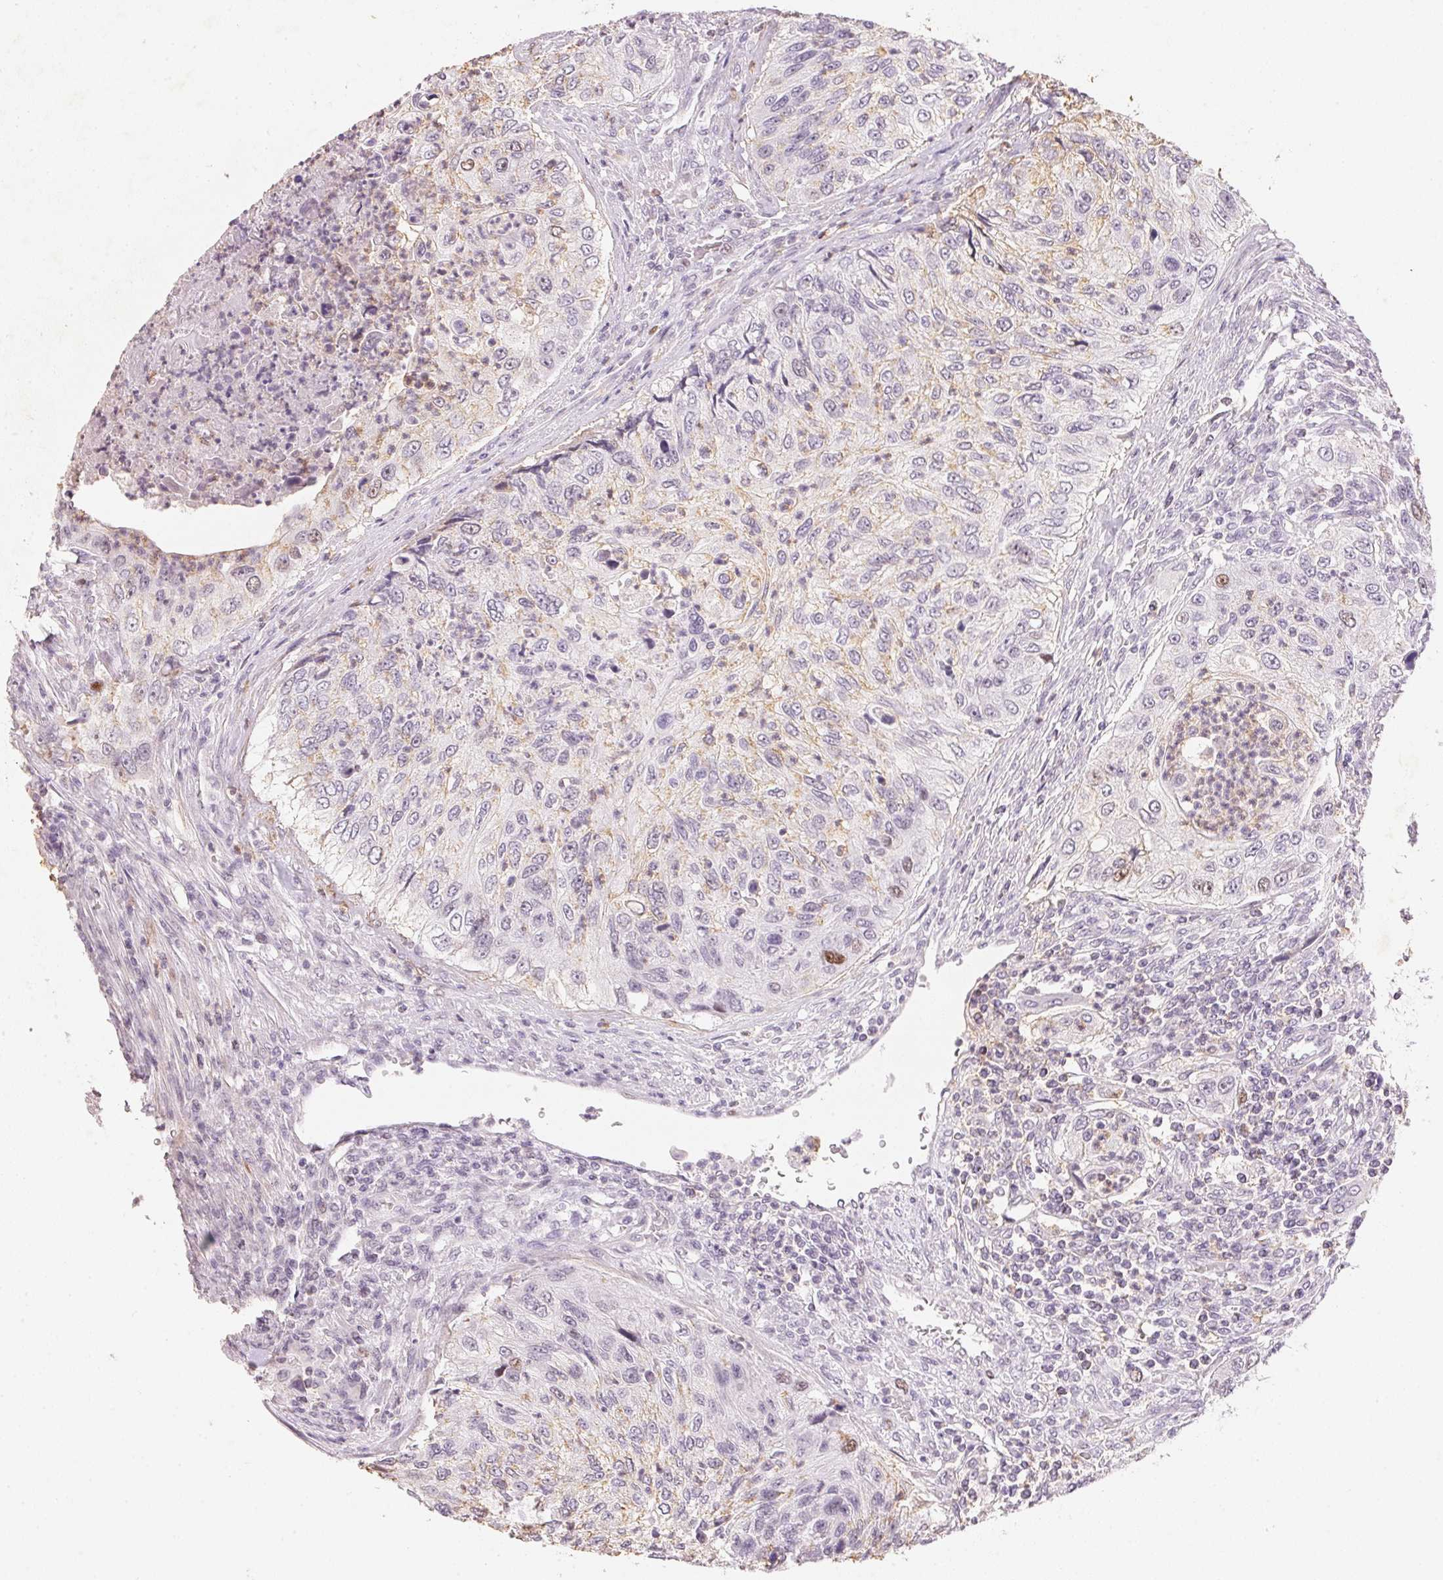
{"staining": {"intensity": "weak", "quantity": "<25%", "location": "cytoplasmic/membranous"}, "tissue": "urothelial cancer", "cell_type": "Tumor cells", "image_type": "cancer", "snomed": [{"axis": "morphology", "description": "Urothelial carcinoma, High grade"}, {"axis": "topography", "description": "Urinary bladder"}], "caption": "The histopathology image shows no staining of tumor cells in urothelial cancer. (DAB (3,3'-diaminobenzidine) immunohistochemistry (IHC) with hematoxylin counter stain).", "gene": "SMTN", "patient": {"sex": "female", "age": 60}}